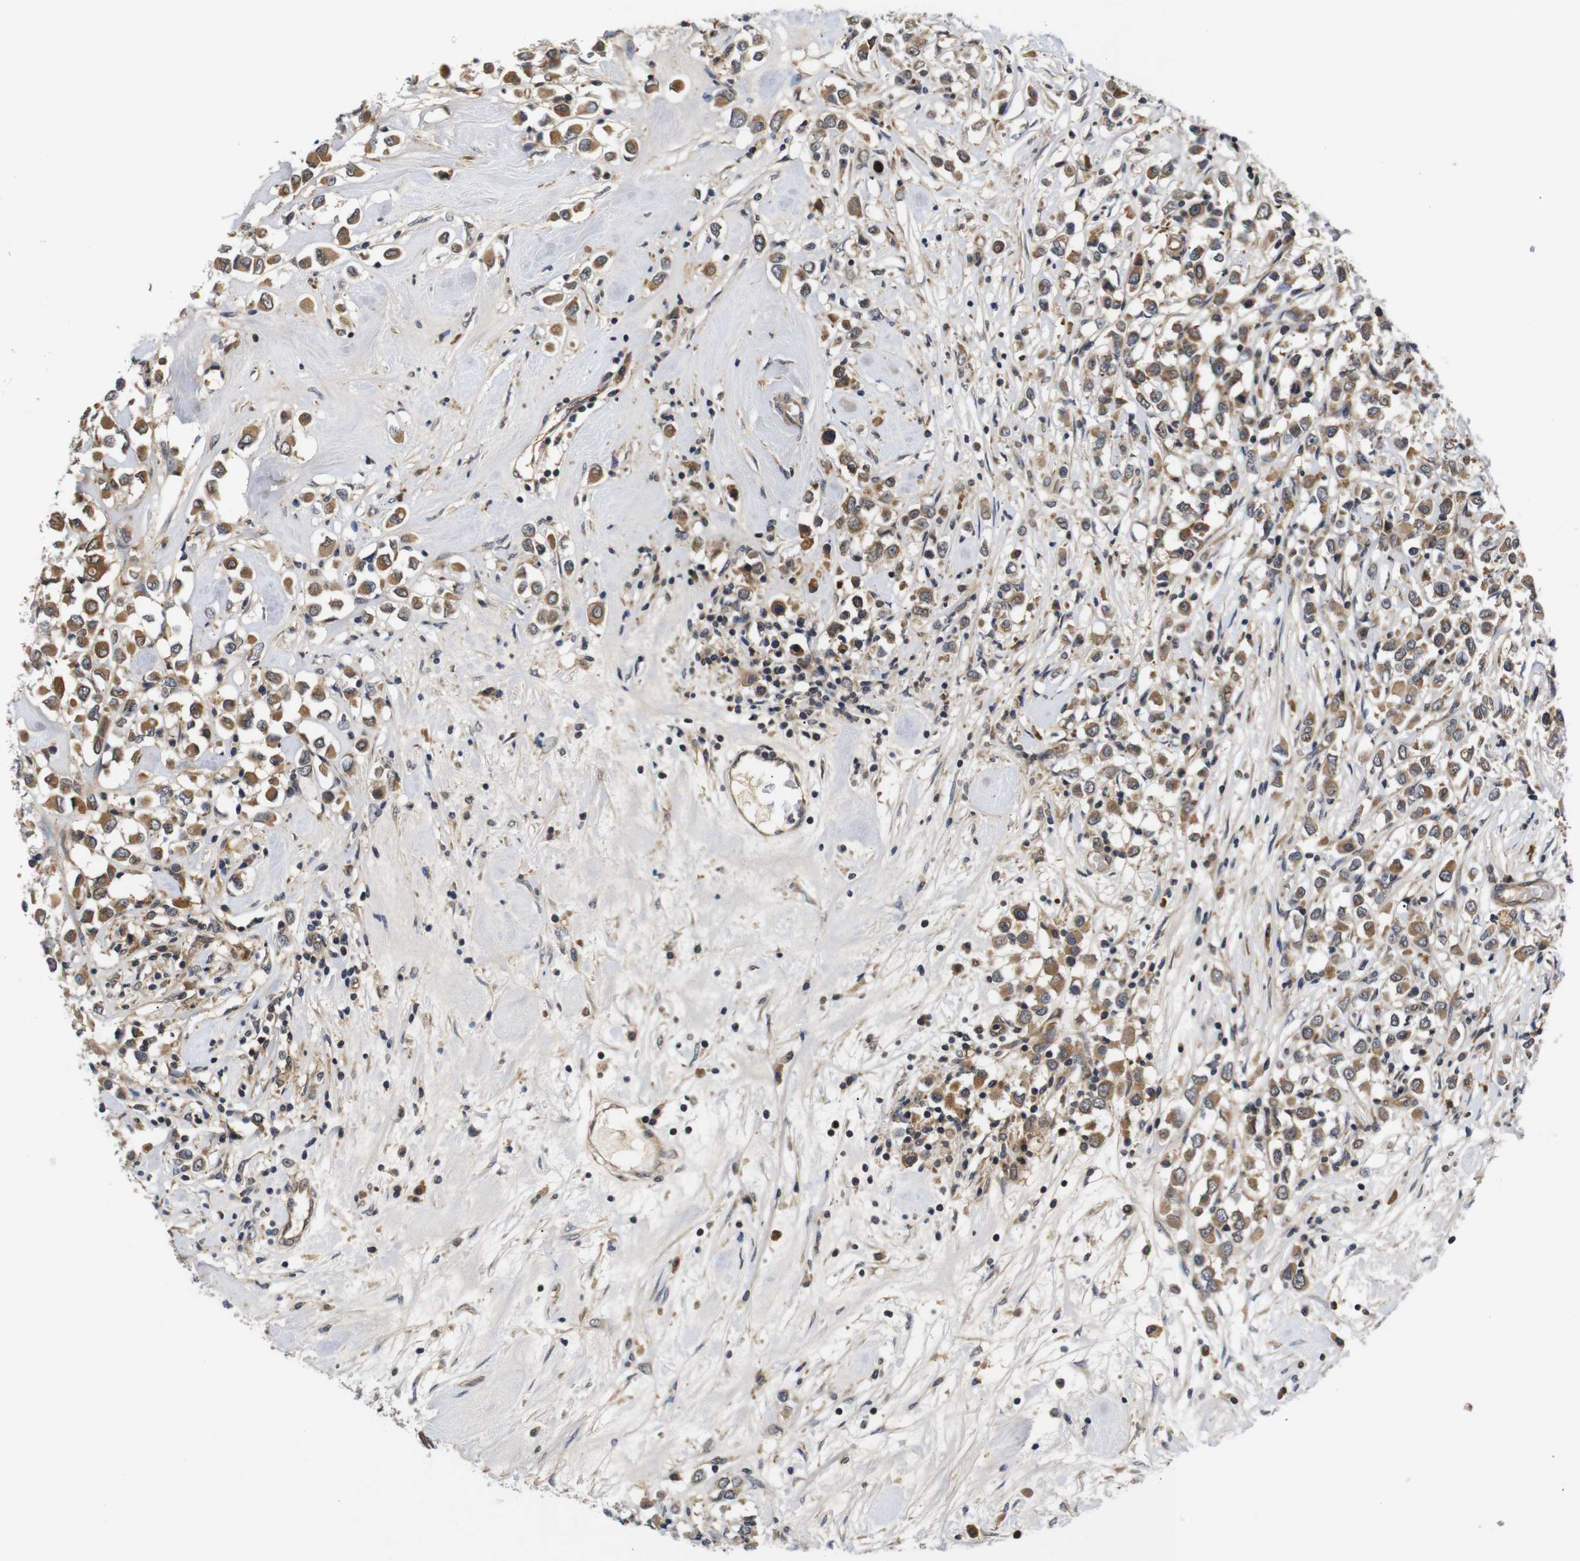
{"staining": {"intensity": "moderate", "quantity": ">75%", "location": "cytoplasmic/membranous"}, "tissue": "breast cancer", "cell_type": "Tumor cells", "image_type": "cancer", "snomed": [{"axis": "morphology", "description": "Duct carcinoma"}, {"axis": "topography", "description": "Breast"}], "caption": "A medium amount of moderate cytoplasmic/membranous expression is appreciated in approximately >75% of tumor cells in breast cancer tissue. (IHC, brightfield microscopy, high magnification).", "gene": "RIPK1", "patient": {"sex": "female", "age": 61}}